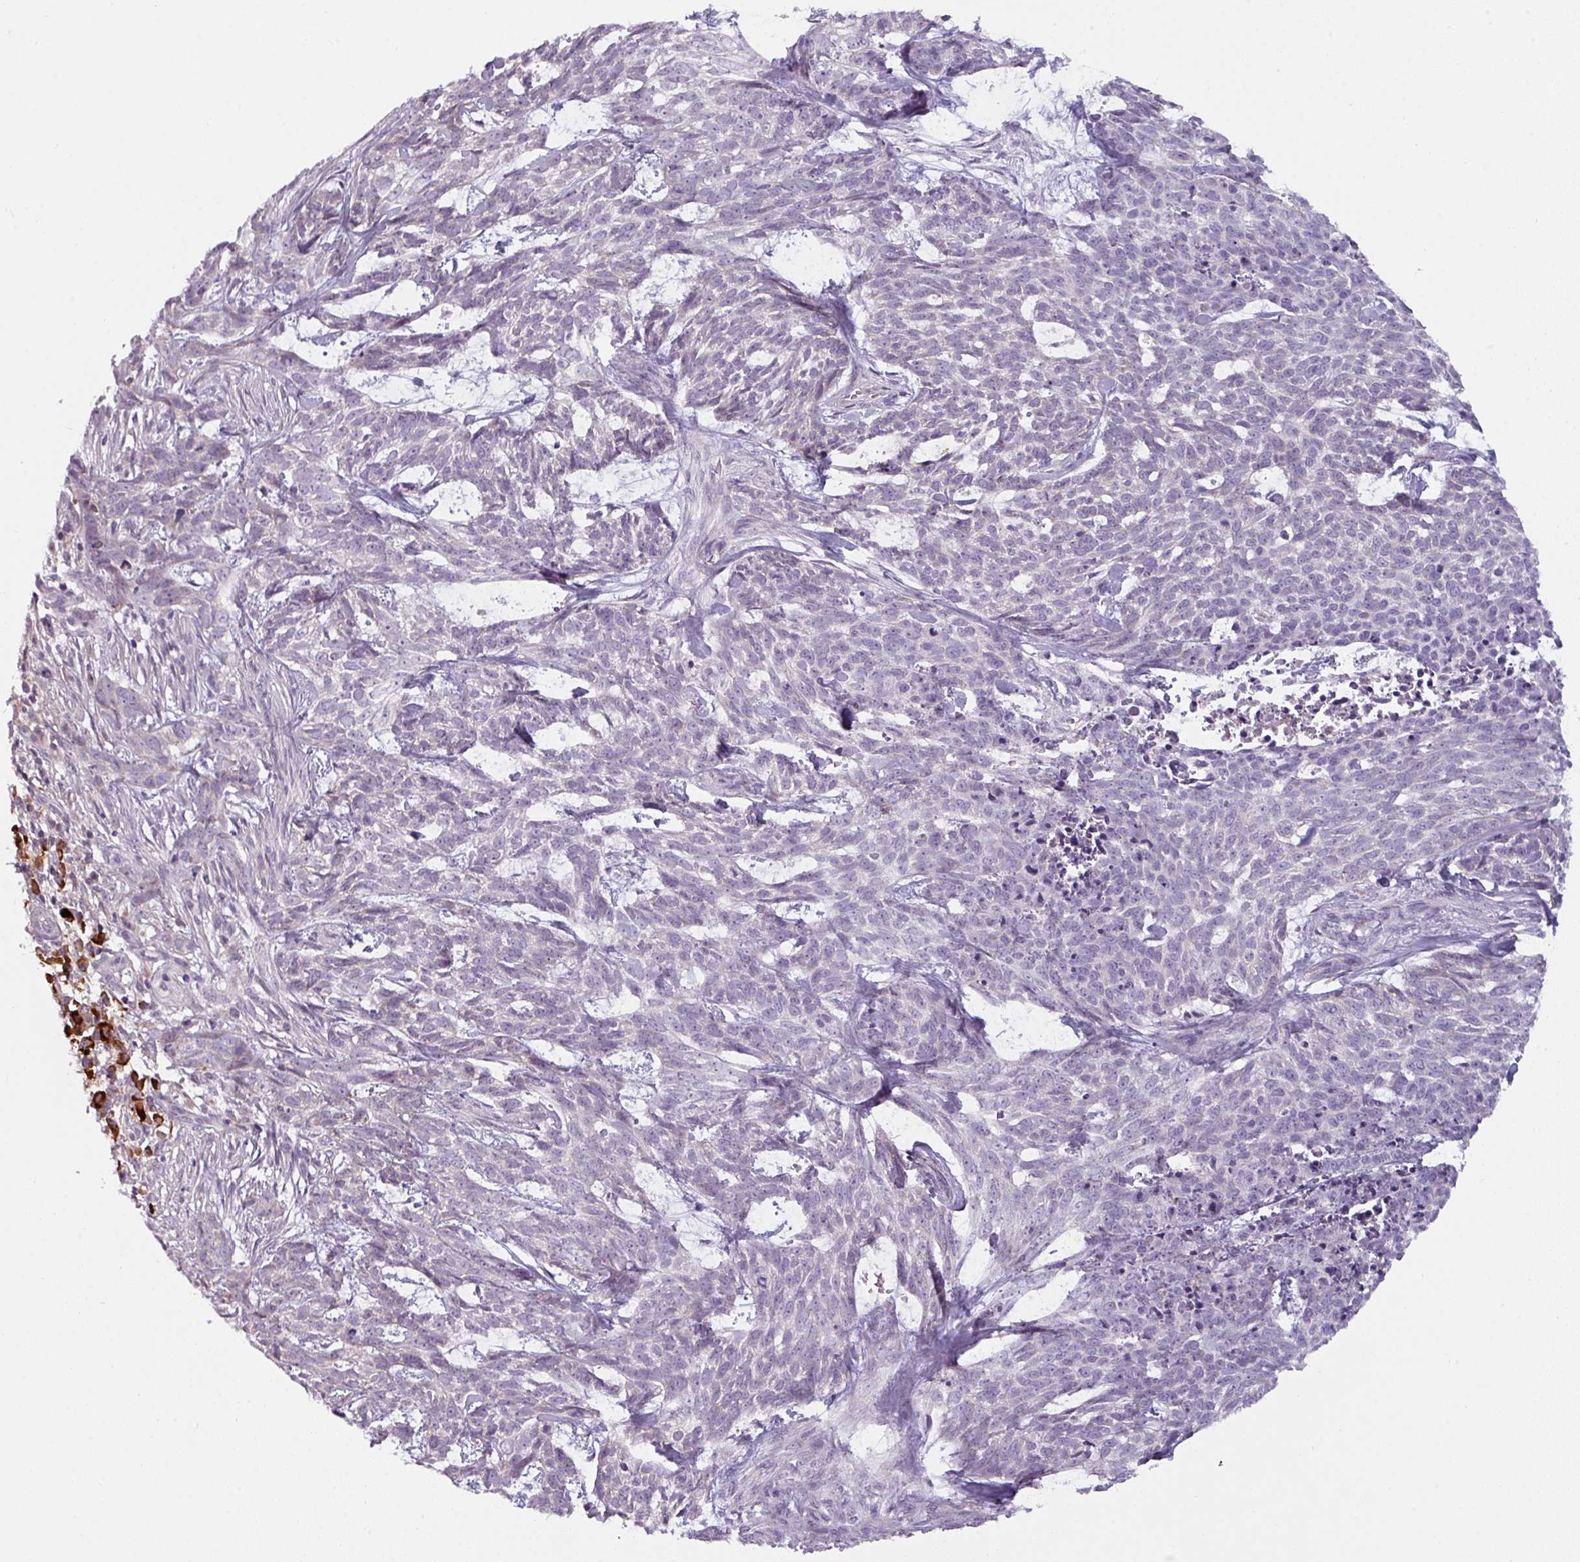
{"staining": {"intensity": "negative", "quantity": "none", "location": "none"}, "tissue": "skin cancer", "cell_type": "Tumor cells", "image_type": "cancer", "snomed": [{"axis": "morphology", "description": "Basal cell carcinoma"}, {"axis": "topography", "description": "Skin"}], "caption": "This is a photomicrograph of immunohistochemistry (IHC) staining of skin cancer, which shows no staining in tumor cells.", "gene": "C2orf68", "patient": {"sex": "female", "age": 93}}